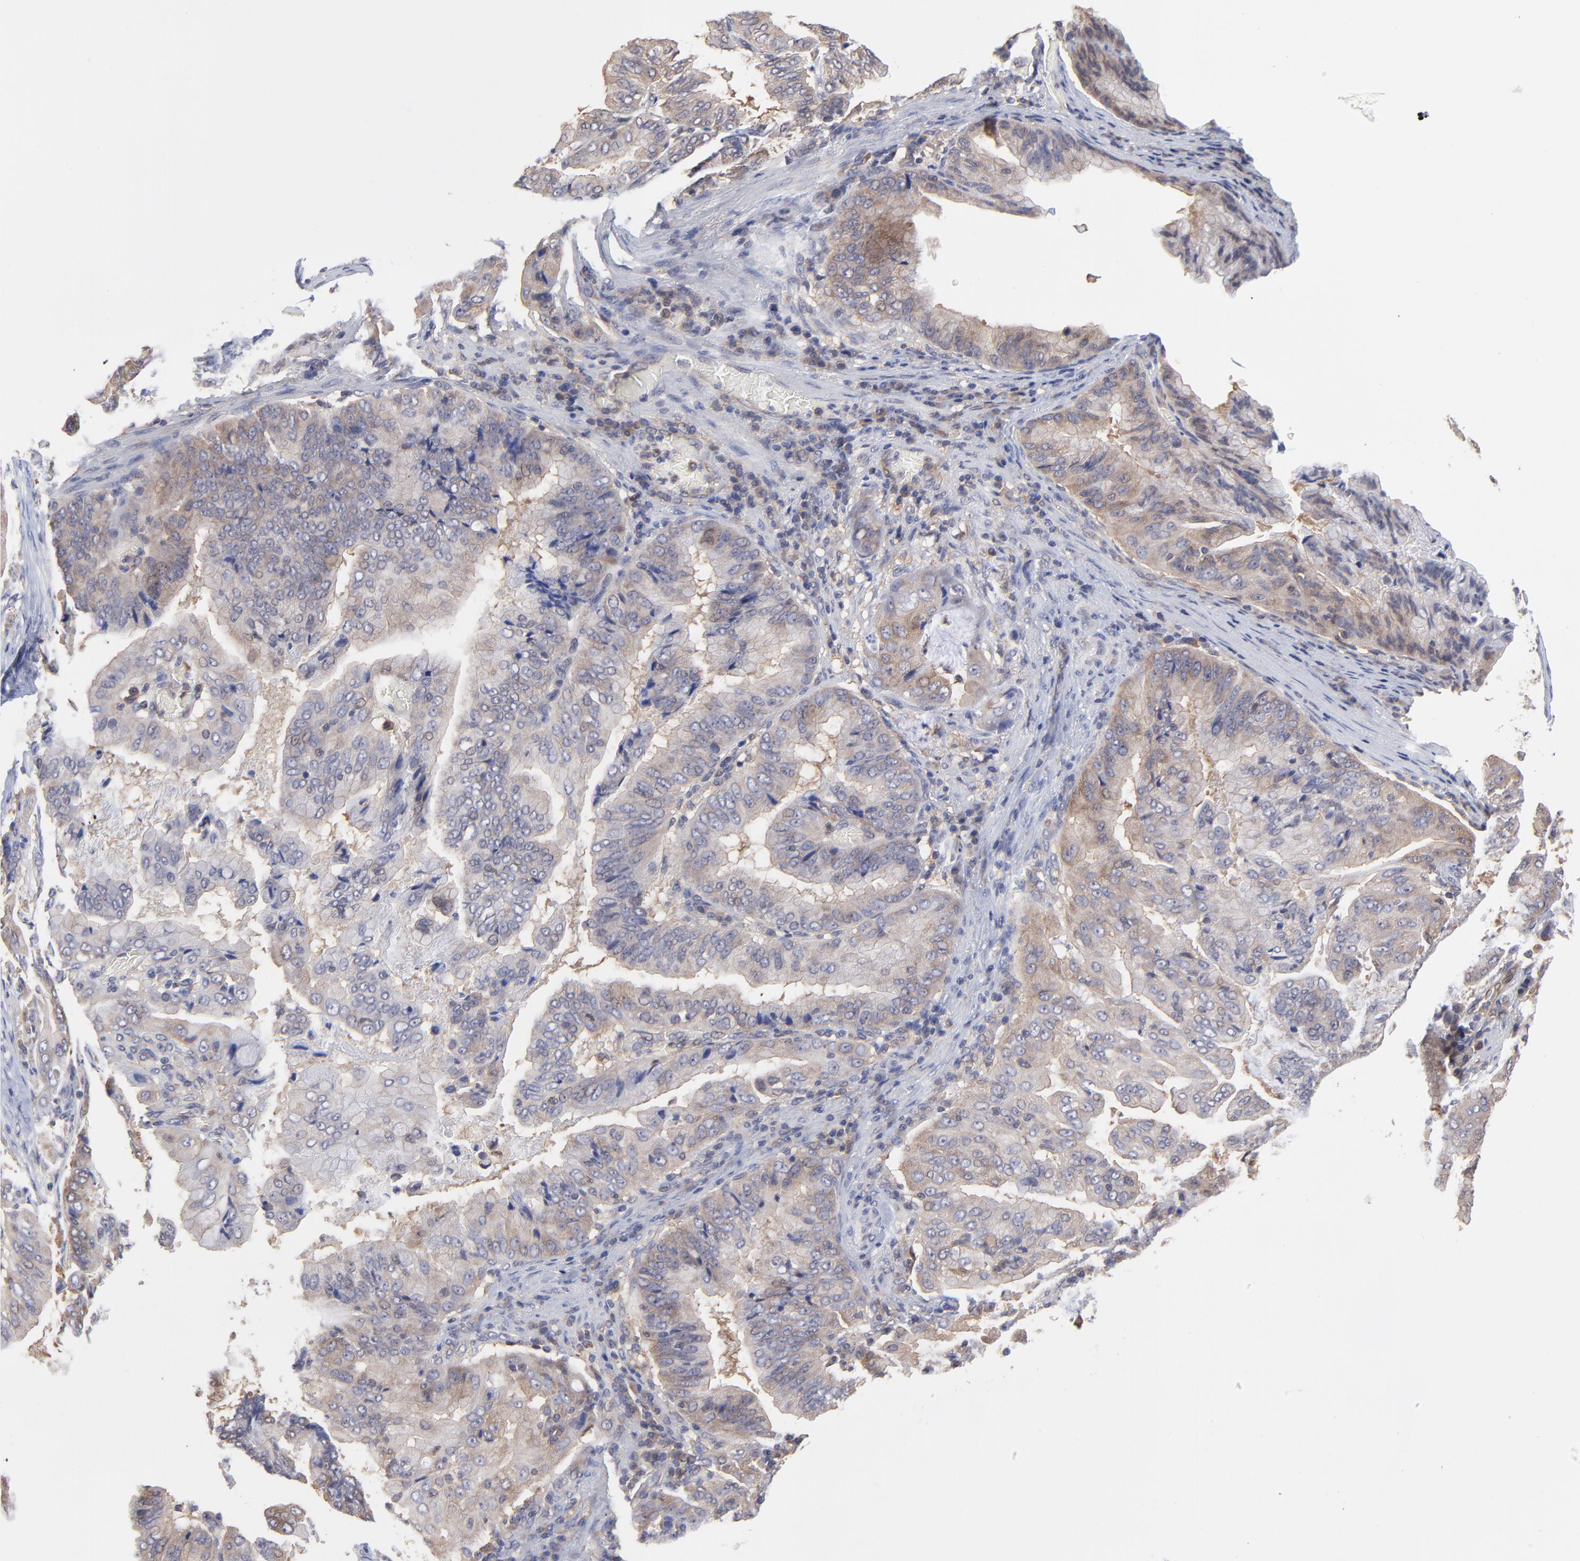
{"staining": {"intensity": "weak", "quantity": "<25%", "location": "cytoplasmic/membranous"}, "tissue": "stomach cancer", "cell_type": "Tumor cells", "image_type": "cancer", "snomed": [{"axis": "morphology", "description": "Adenocarcinoma, NOS"}, {"axis": "topography", "description": "Stomach, upper"}], "caption": "Immunohistochemistry of human adenocarcinoma (stomach) reveals no positivity in tumor cells.", "gene": "GART", "patient": {"sex": "male", "age": 80}}